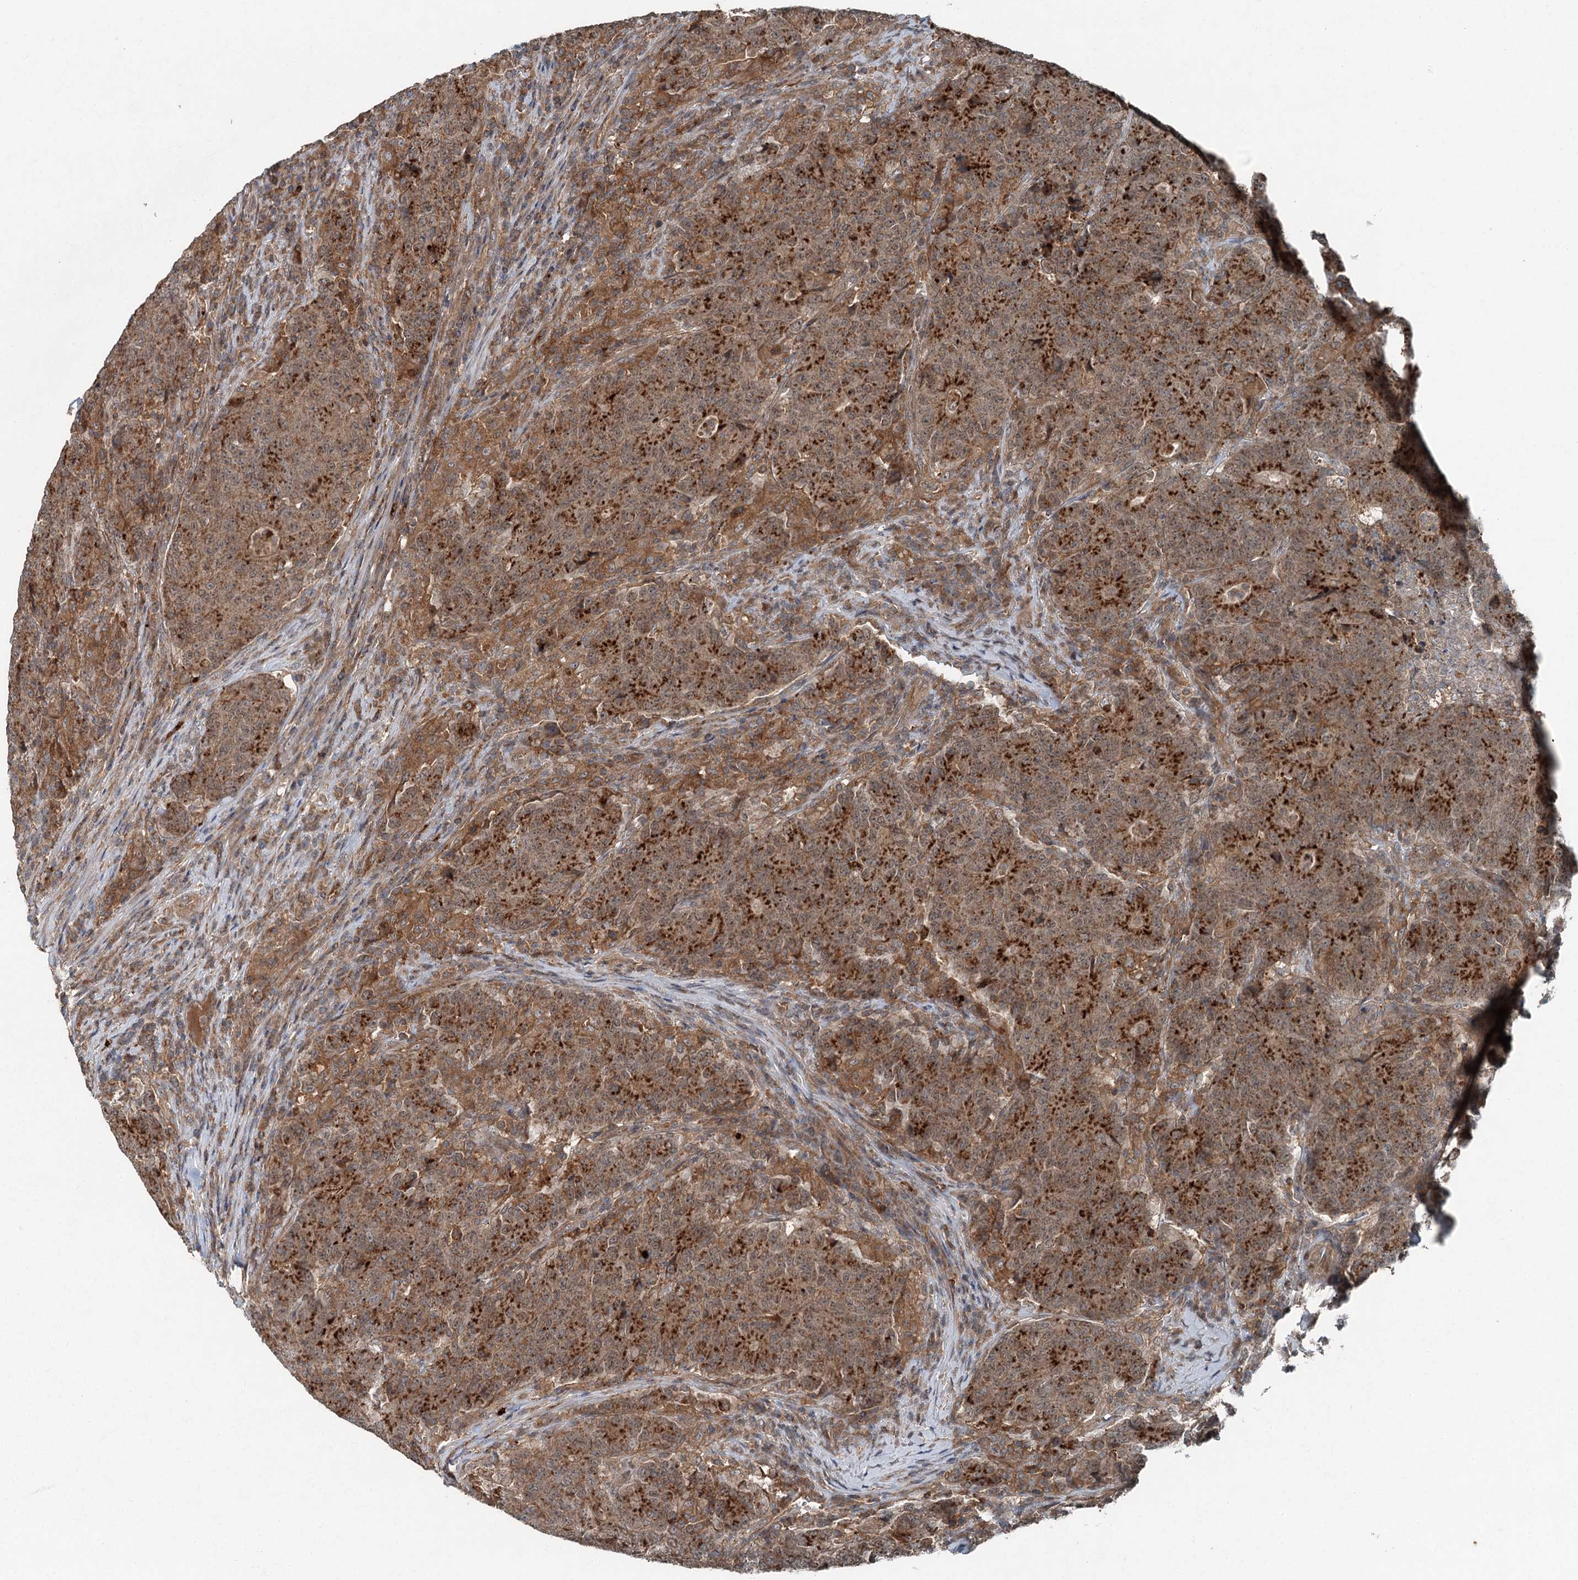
{"staining": {"intensity": "moderate", "quantity": ">75%", "location": "cytoplasmic/membranous"}, "tissue": "colorectal cancer", "cell_type": "Tumor cells", "image_type": "cancer", "snomed": [{"axis": "morphology", "description": "Adenocarcinoma, NOS"}, {"axis": "topography", "description": "Colon"}], "caption": "Colorectal cancer stained with DAB (3,3'-diaminobenzidine) immunohistochemistry shows medium levels of moderate cytoplasmic/membranous expression in about >75% of tumor cells. The protein of interest is stained brown, and the nuclei are stained in blue (DAB (3,3'-diaminobenzidine) IHC with brightfield microscopy, high magnification).", "gene": "SKIC3", "patient": {"sex": "female", "age": 75}}